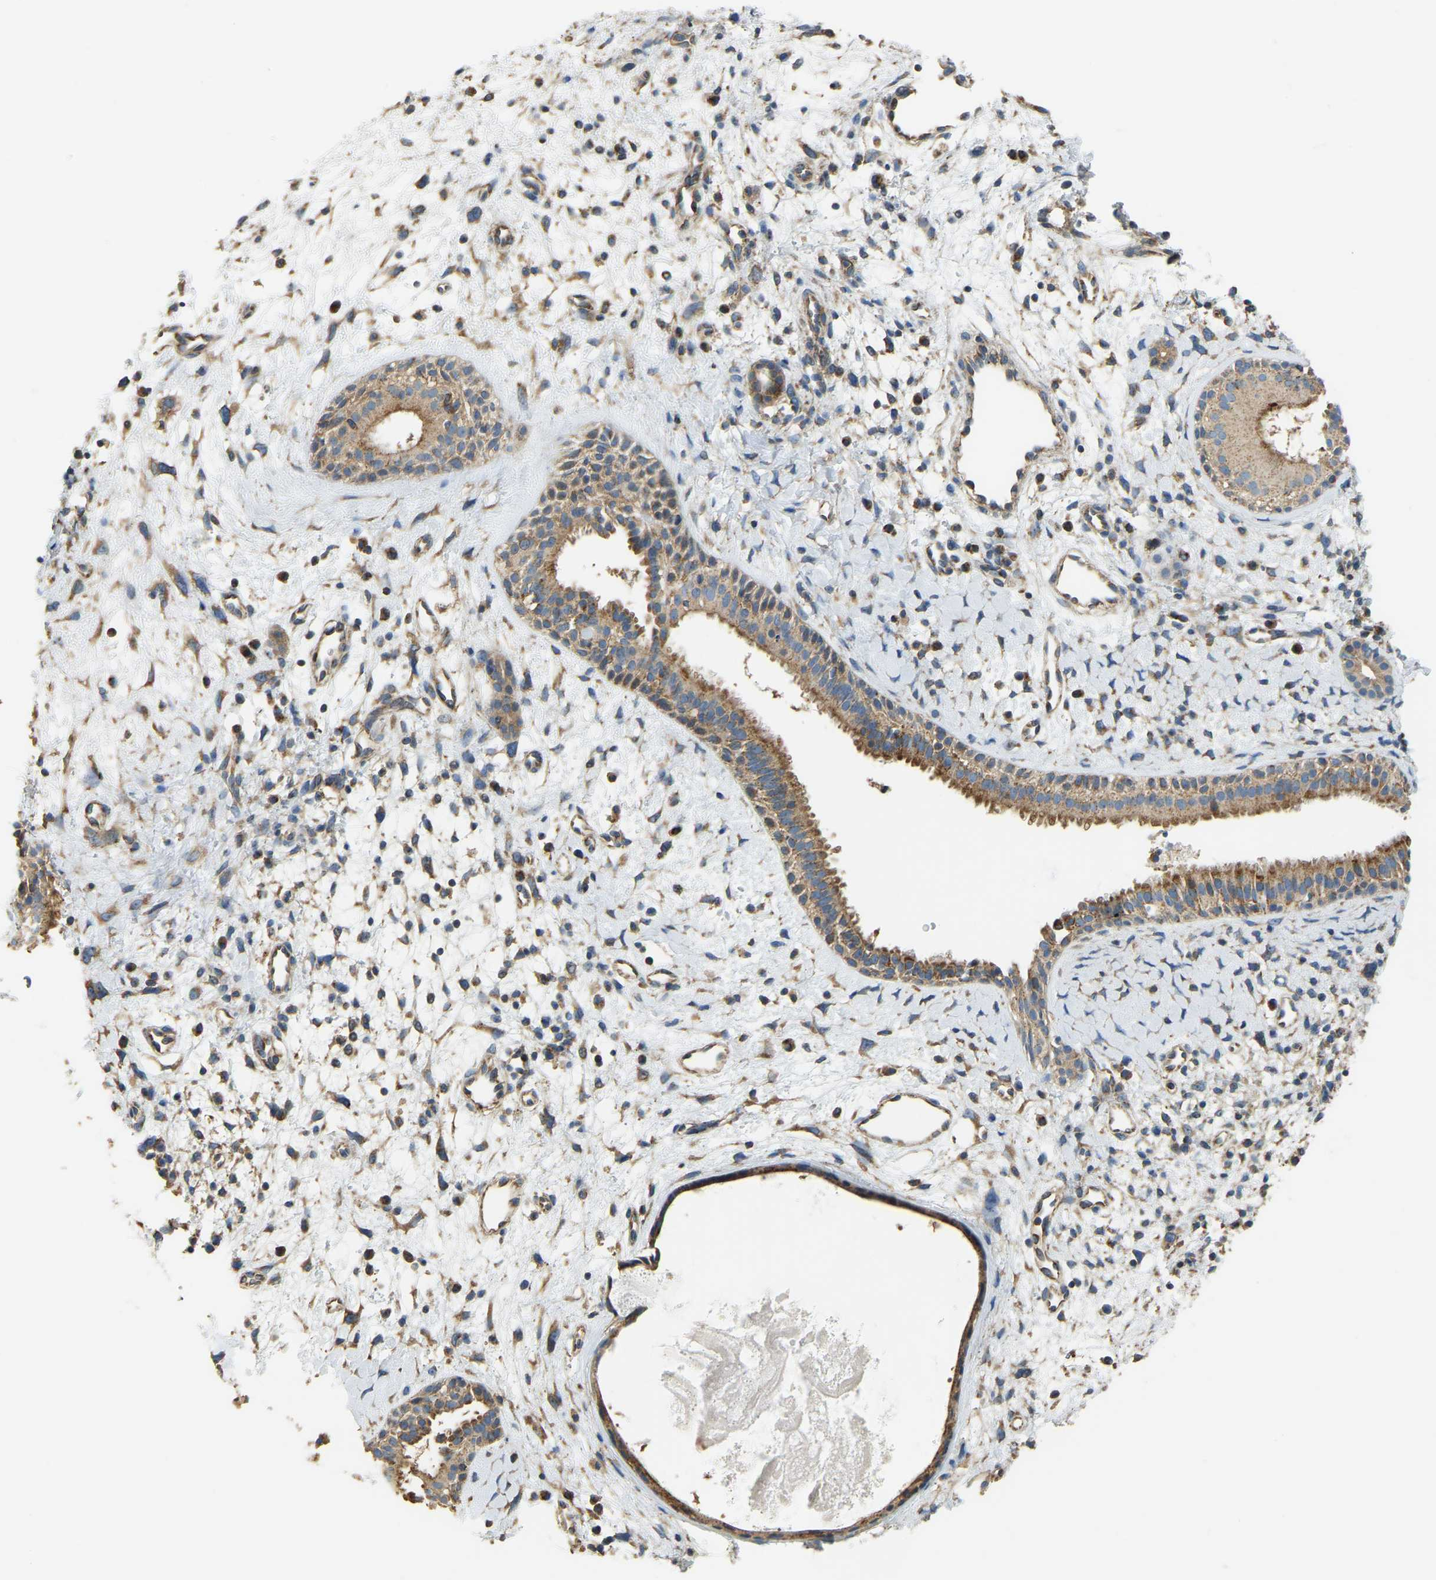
{"staining": {"intensity": "moderate", "quantity": ">75%", "location": "cytoplasmic/membranous"}, "tissue": "nasopharynx", "cell_type": "Respiratory epithelial cells", "image_type": "normal", "snomed": [{"axis": "morphology", "description": "Normal tissue, NOS"}, {"axis": "topography", "description": "Nasopharynx"}], "caption": "This image displays immunohistochemistry (IHC) staining of normal human nasopharynx, with medium moderate cytoplasmic/membranous positivity in approximately >75% of respiratory epithelial cells.", "gene": "PSMD7", "patient": {"sex": "male", "age": 22}}